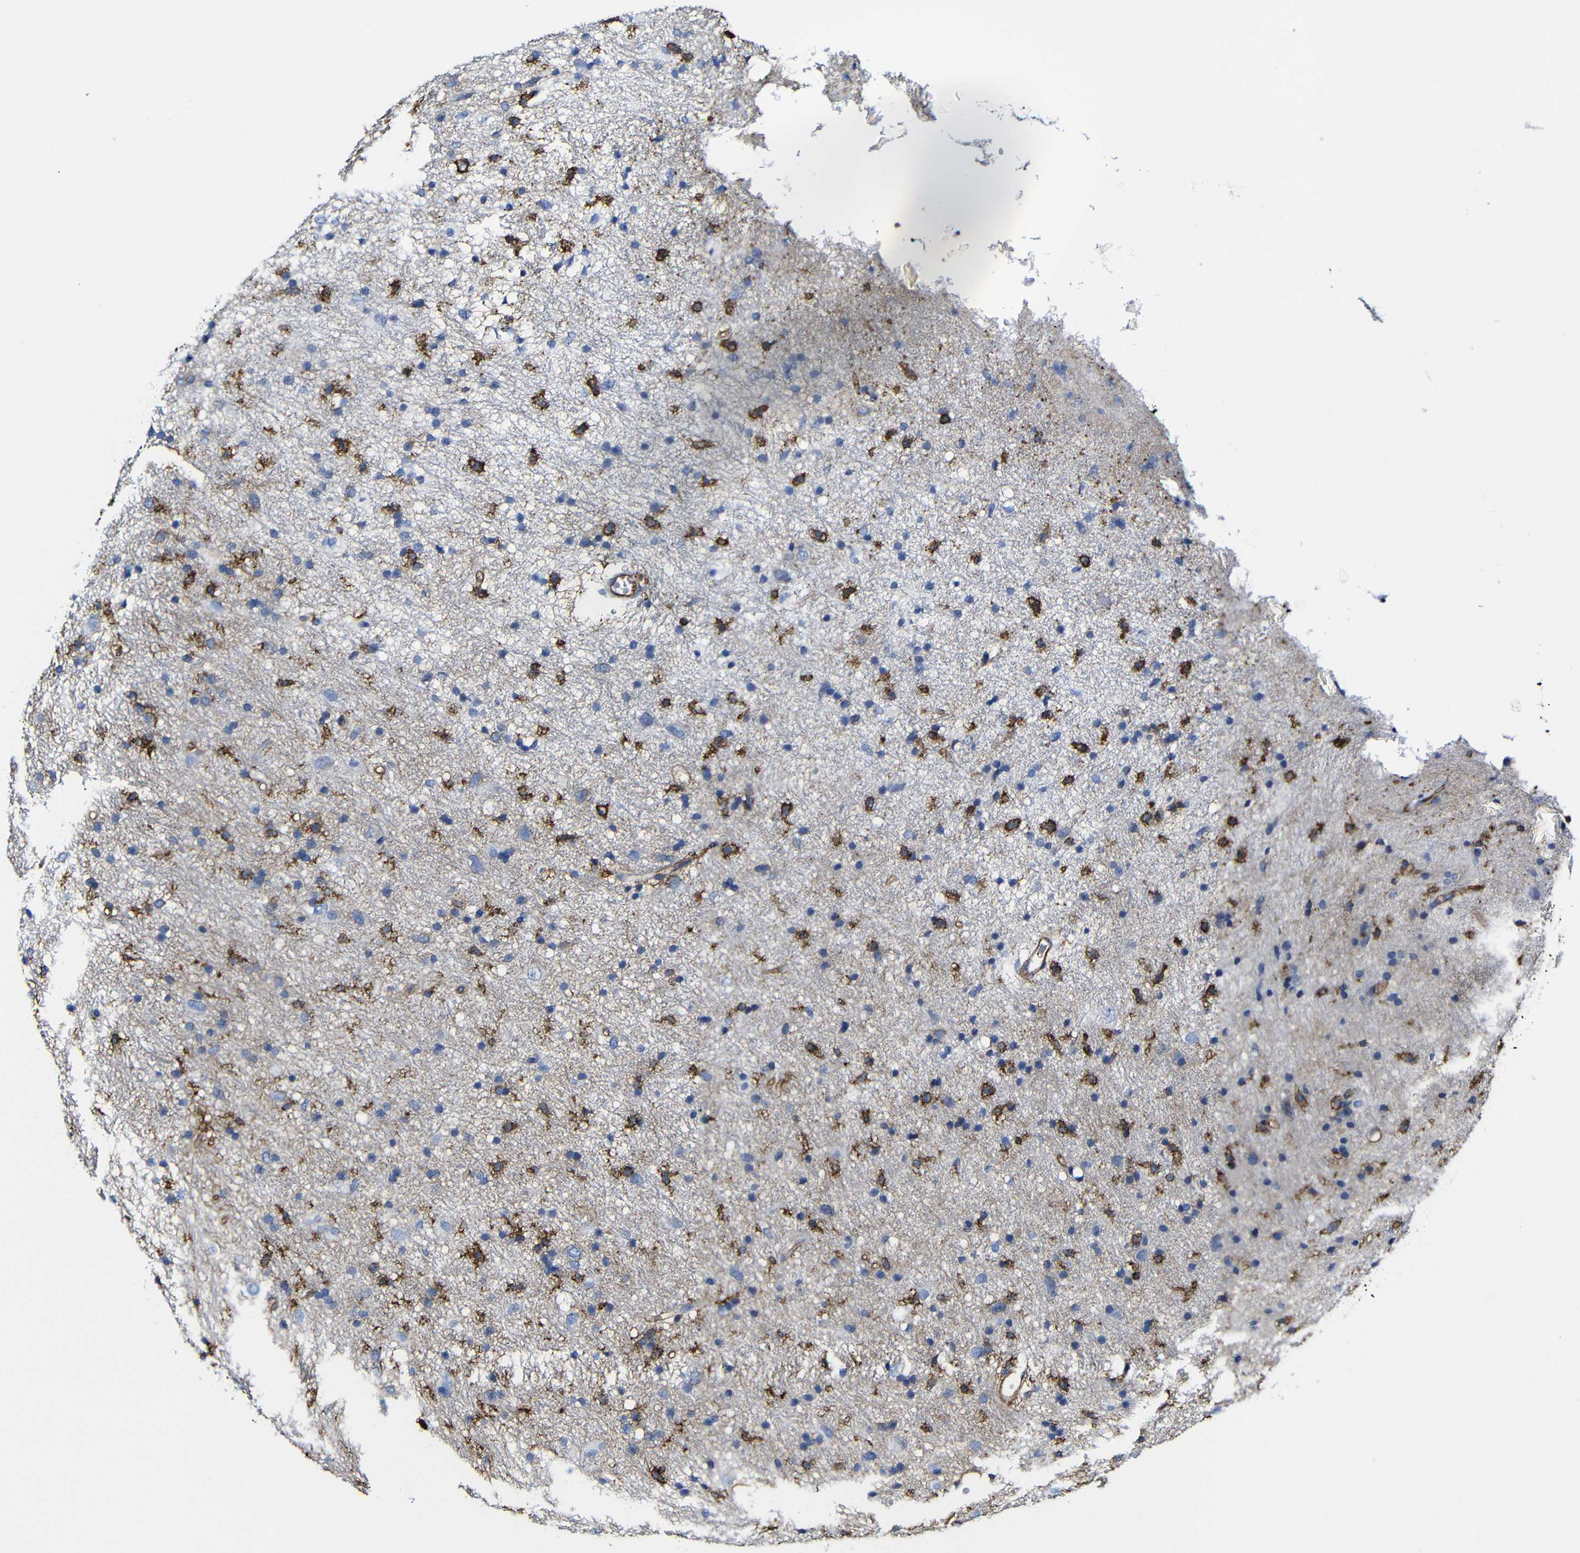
{"staining": {"intensity": "moderate", "quantity": "25%-75%", "location": "cytoplasmic/membranous"}, "tissue": "glioma", "cell_type": "Tumor cells", "image_type": "cancer", "snomed": [{"axis": "morphology", "description": "Glioma, malignant, Low grade"}, {"axis": "topography", "description": "Brain"}], "caption": "Low-grade glioma (malignant) stained with a protein marker shows moderate staining in tumor cells.", "gene": "MSN", "patient": {"sex": "male", "age": 77}}